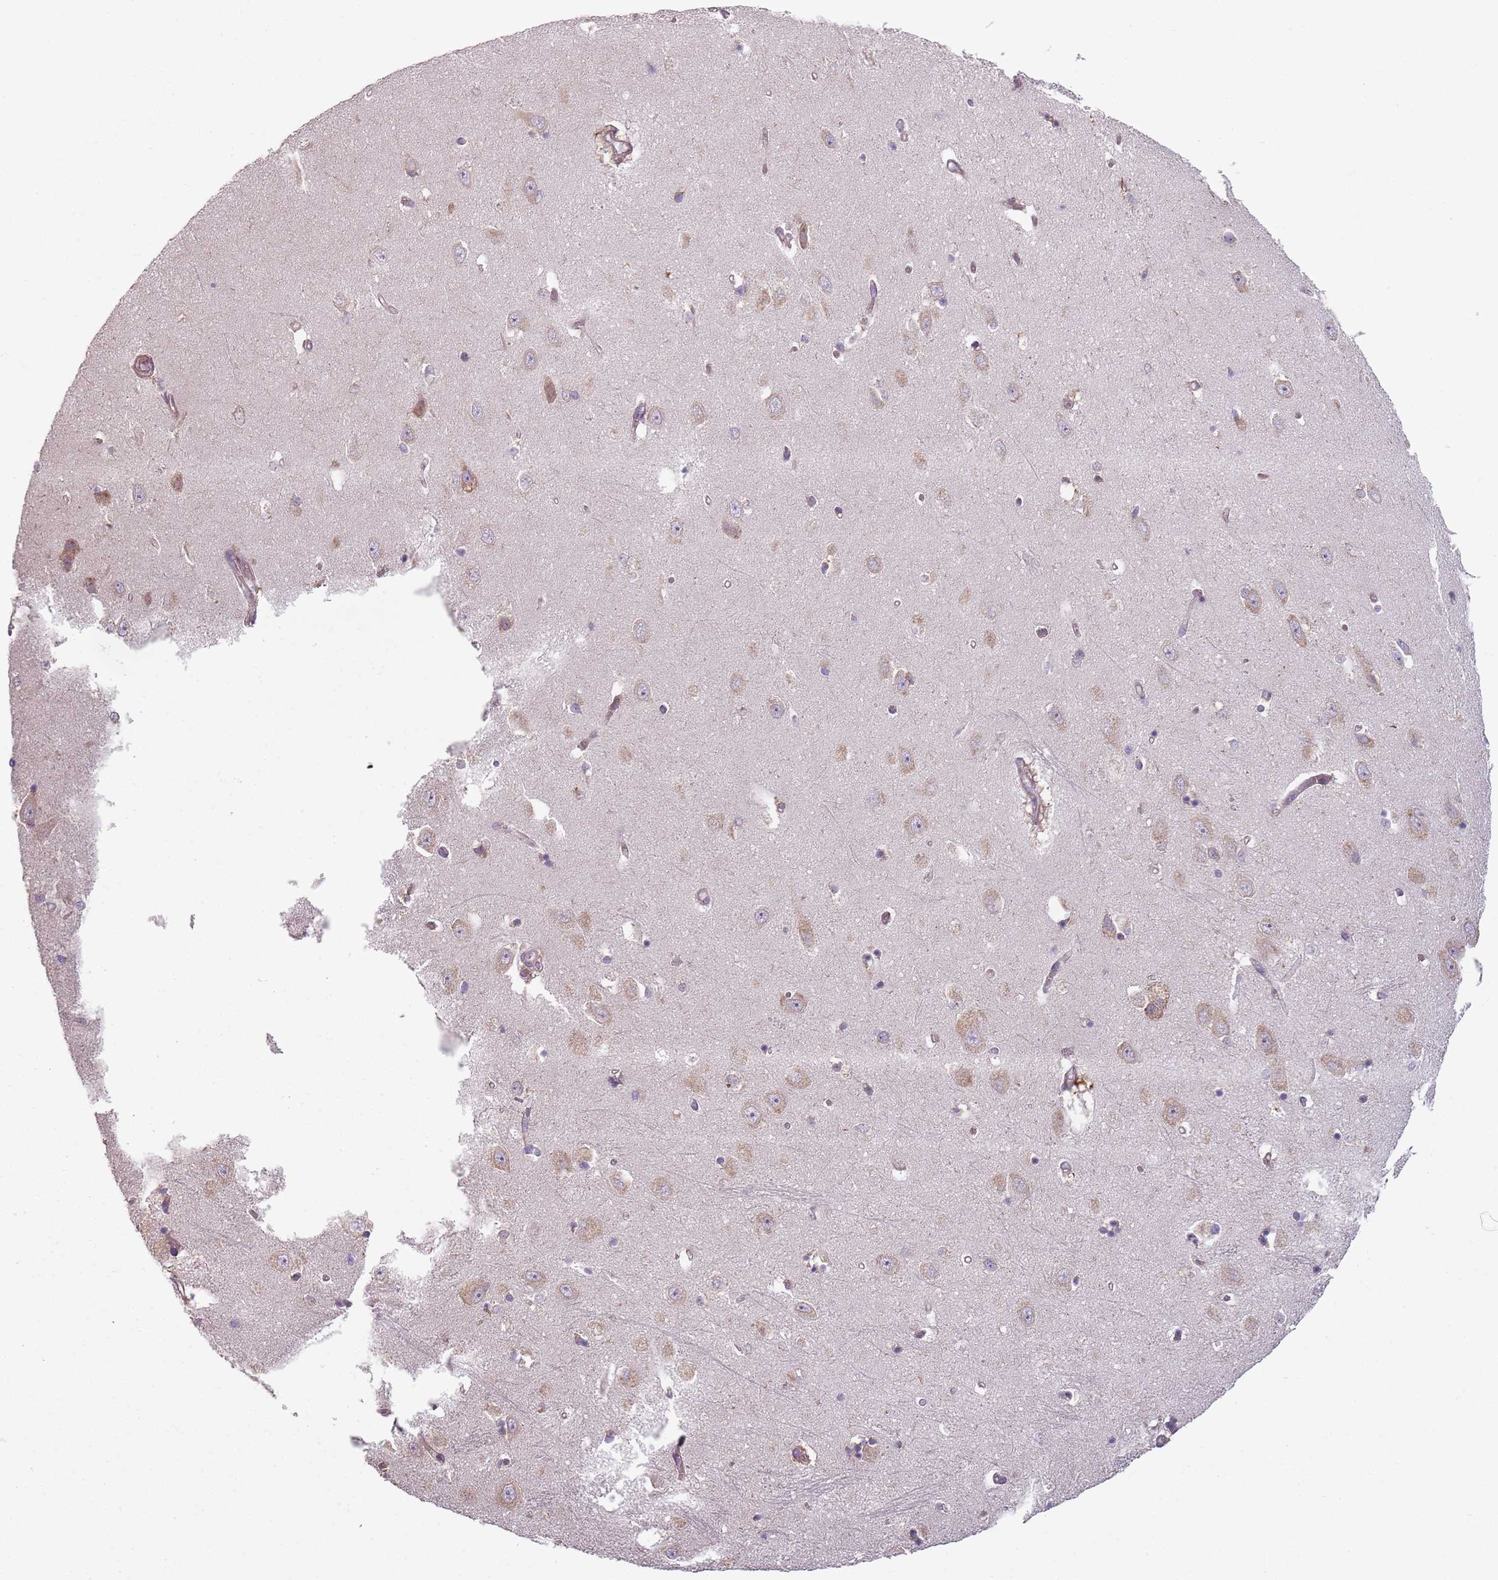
{"staining": {"intensity": "weak", "quantity": "<25%", "location": "cytoplasmic/membranous"}, "tissue": "hippocampus", "cell_type": "Glial cells", "image_type": "normal", "snomed": [{"axis": "morphology", "description": "Normal tissue, NOS"}, {"axis": "topography", "description": "Hippocampus"}], "caption": "Photomicrograph shows no significant protein positivity in glial cells of normal hippocampus.", "gene": "SPATA2", "patient": {"sex": "female", "age": 64}}